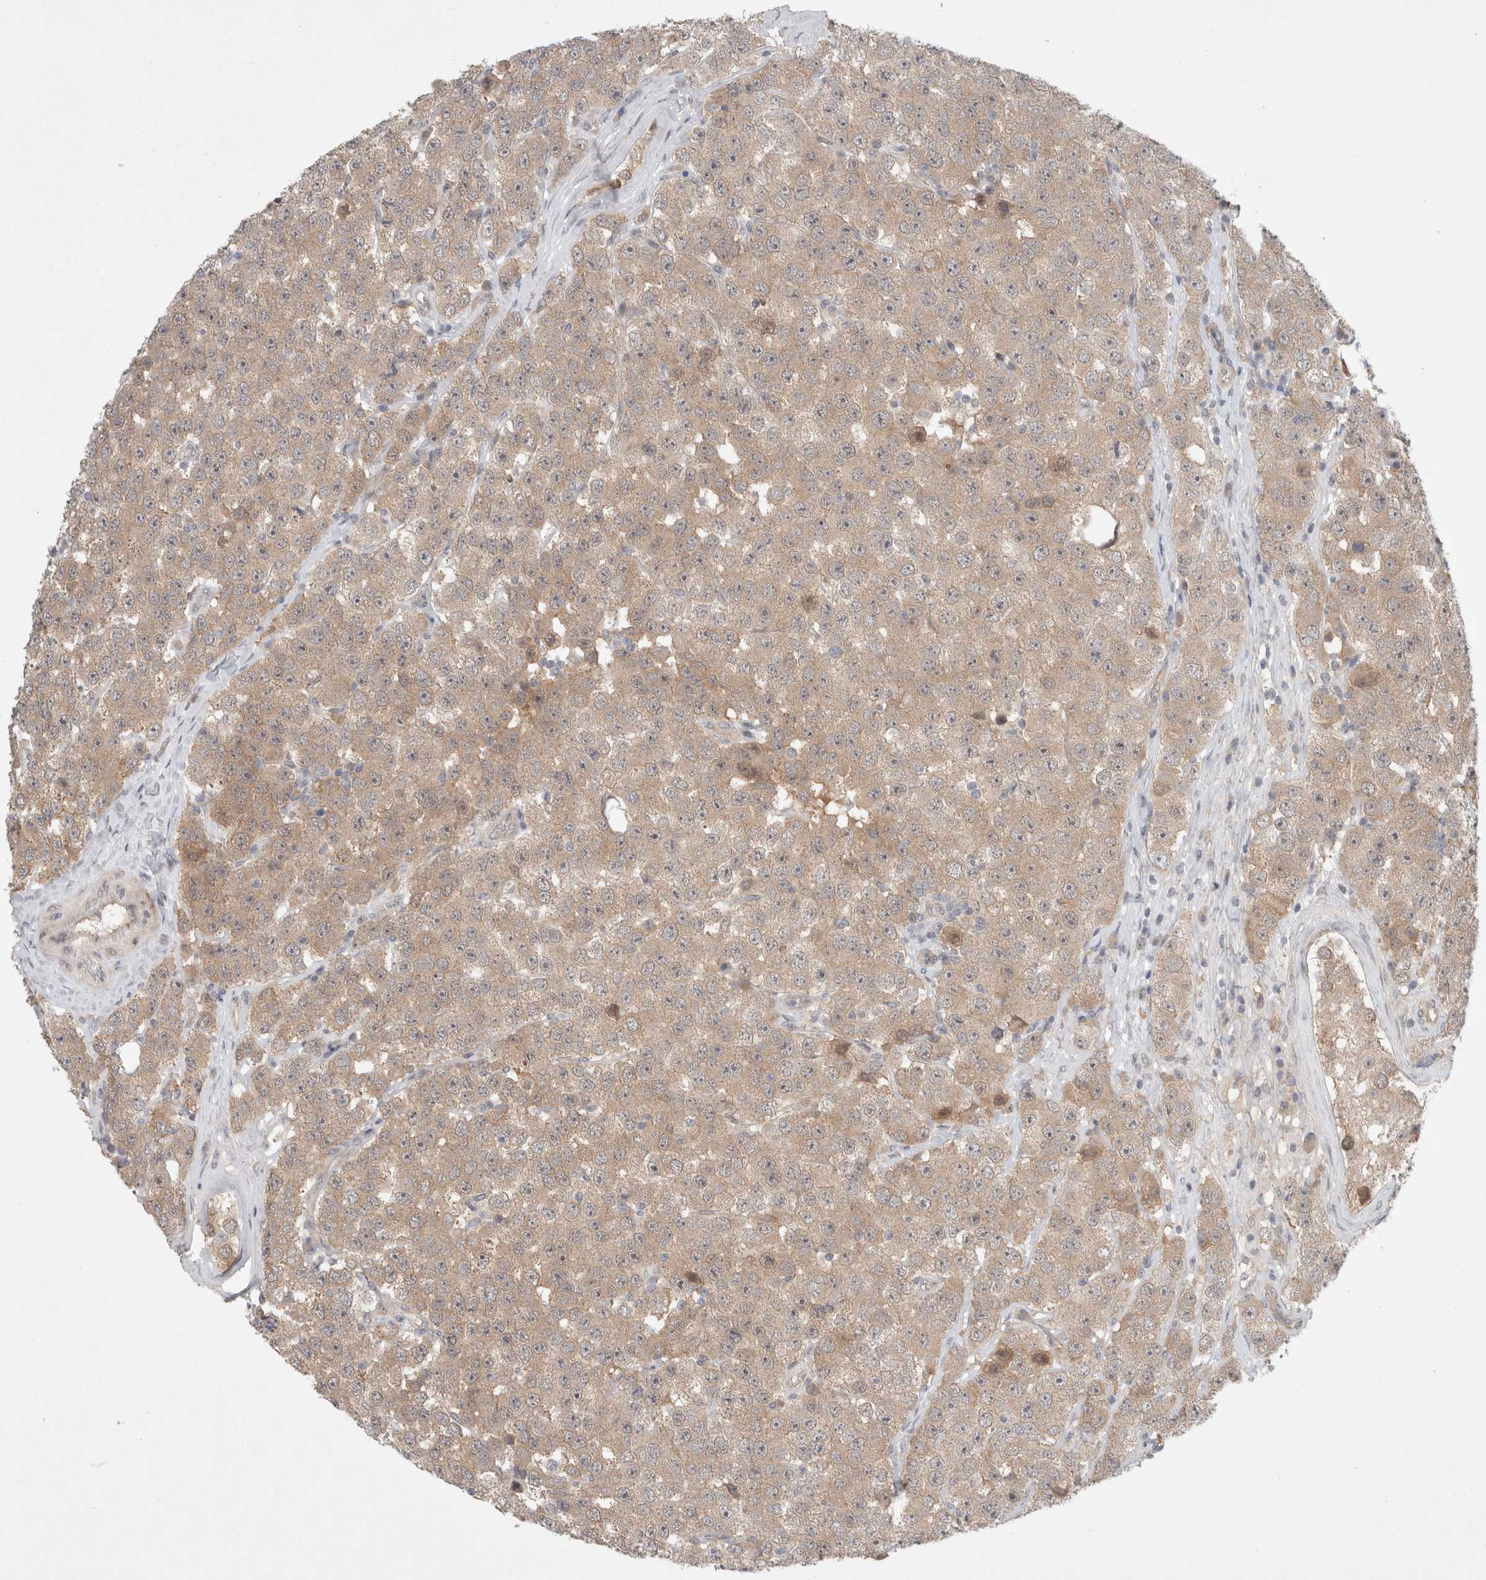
{"staining": {"intensity": "weak", "quantity": ">75%", "location": "cytoplasmic/membranous,nuclear"}, "tissue": "testis cancer", "cell_type": "Tumor cells", "image_type": "cancer", "snomed": [{"axis": "morphology", "description": "Seminoma, NOS"}, {"axis": "morphology", "description": "Carcinoma, Embryonal, NOS"}, {"axis": "topography", "description": "Testis"}], "caption": "This is an image of immunohistochemistry (IHC) staining of testis cancer, which shows weak staining in the cytoplasmic/membranous and nuclear of tumor cells.", "gene": "RASAL2", "patient": {"sex": "male", "age": 28}}